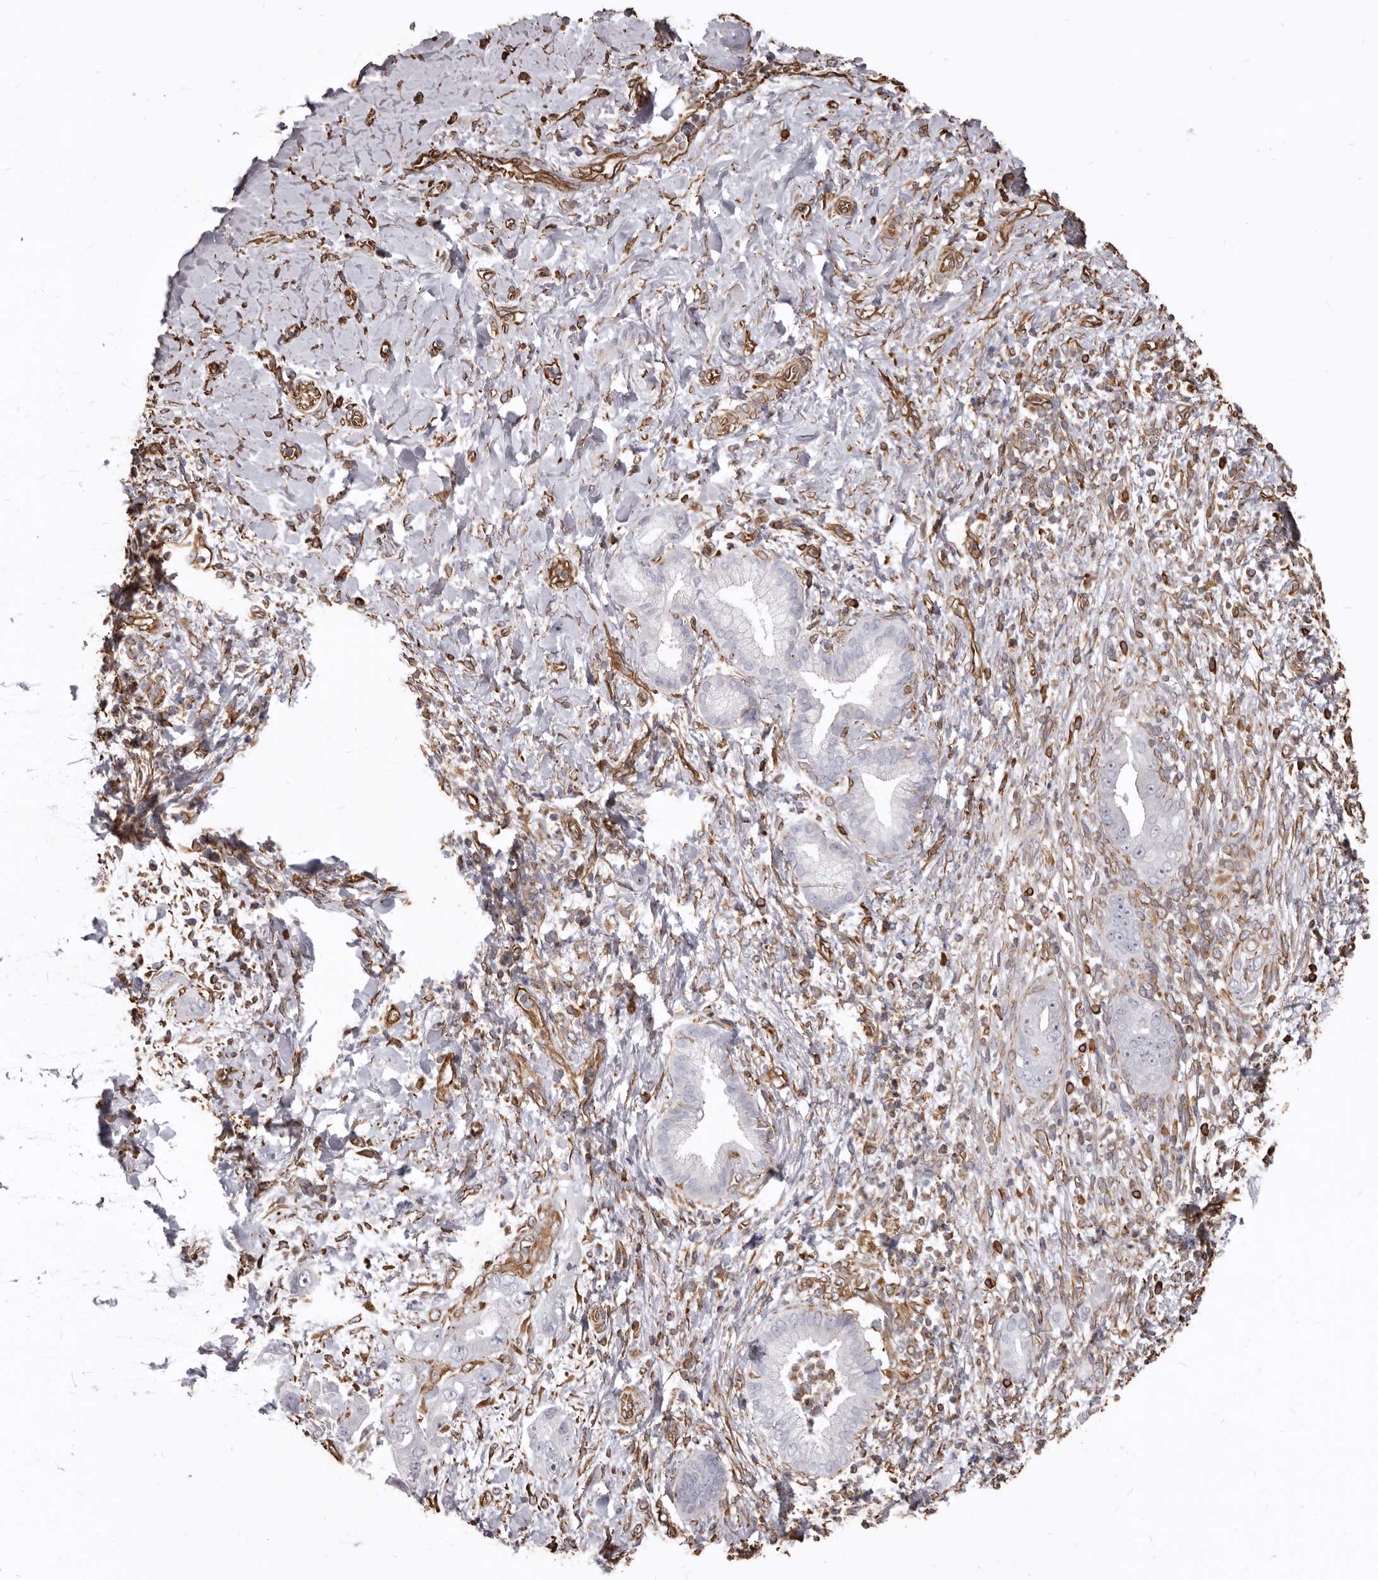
{"staining": {"intensity": "negative", "quantity": "none", "location": "none"}, "tissue": "pancreatic cancer", "cell_type": "Tumor cells", "image_type": "cancer", "snomed": [{"axis": "morphology", "description": "Adenocarcinoma, NOS"}, {"axis": "topography", "description": "Pancreas"}], "caption": "The micrograph demonstrates no significant expression in tumor cells of pancreatic cancer (adenocarcinoma).", "gene": "MTURN", "patient": {"sex": "female", "age": 78}}